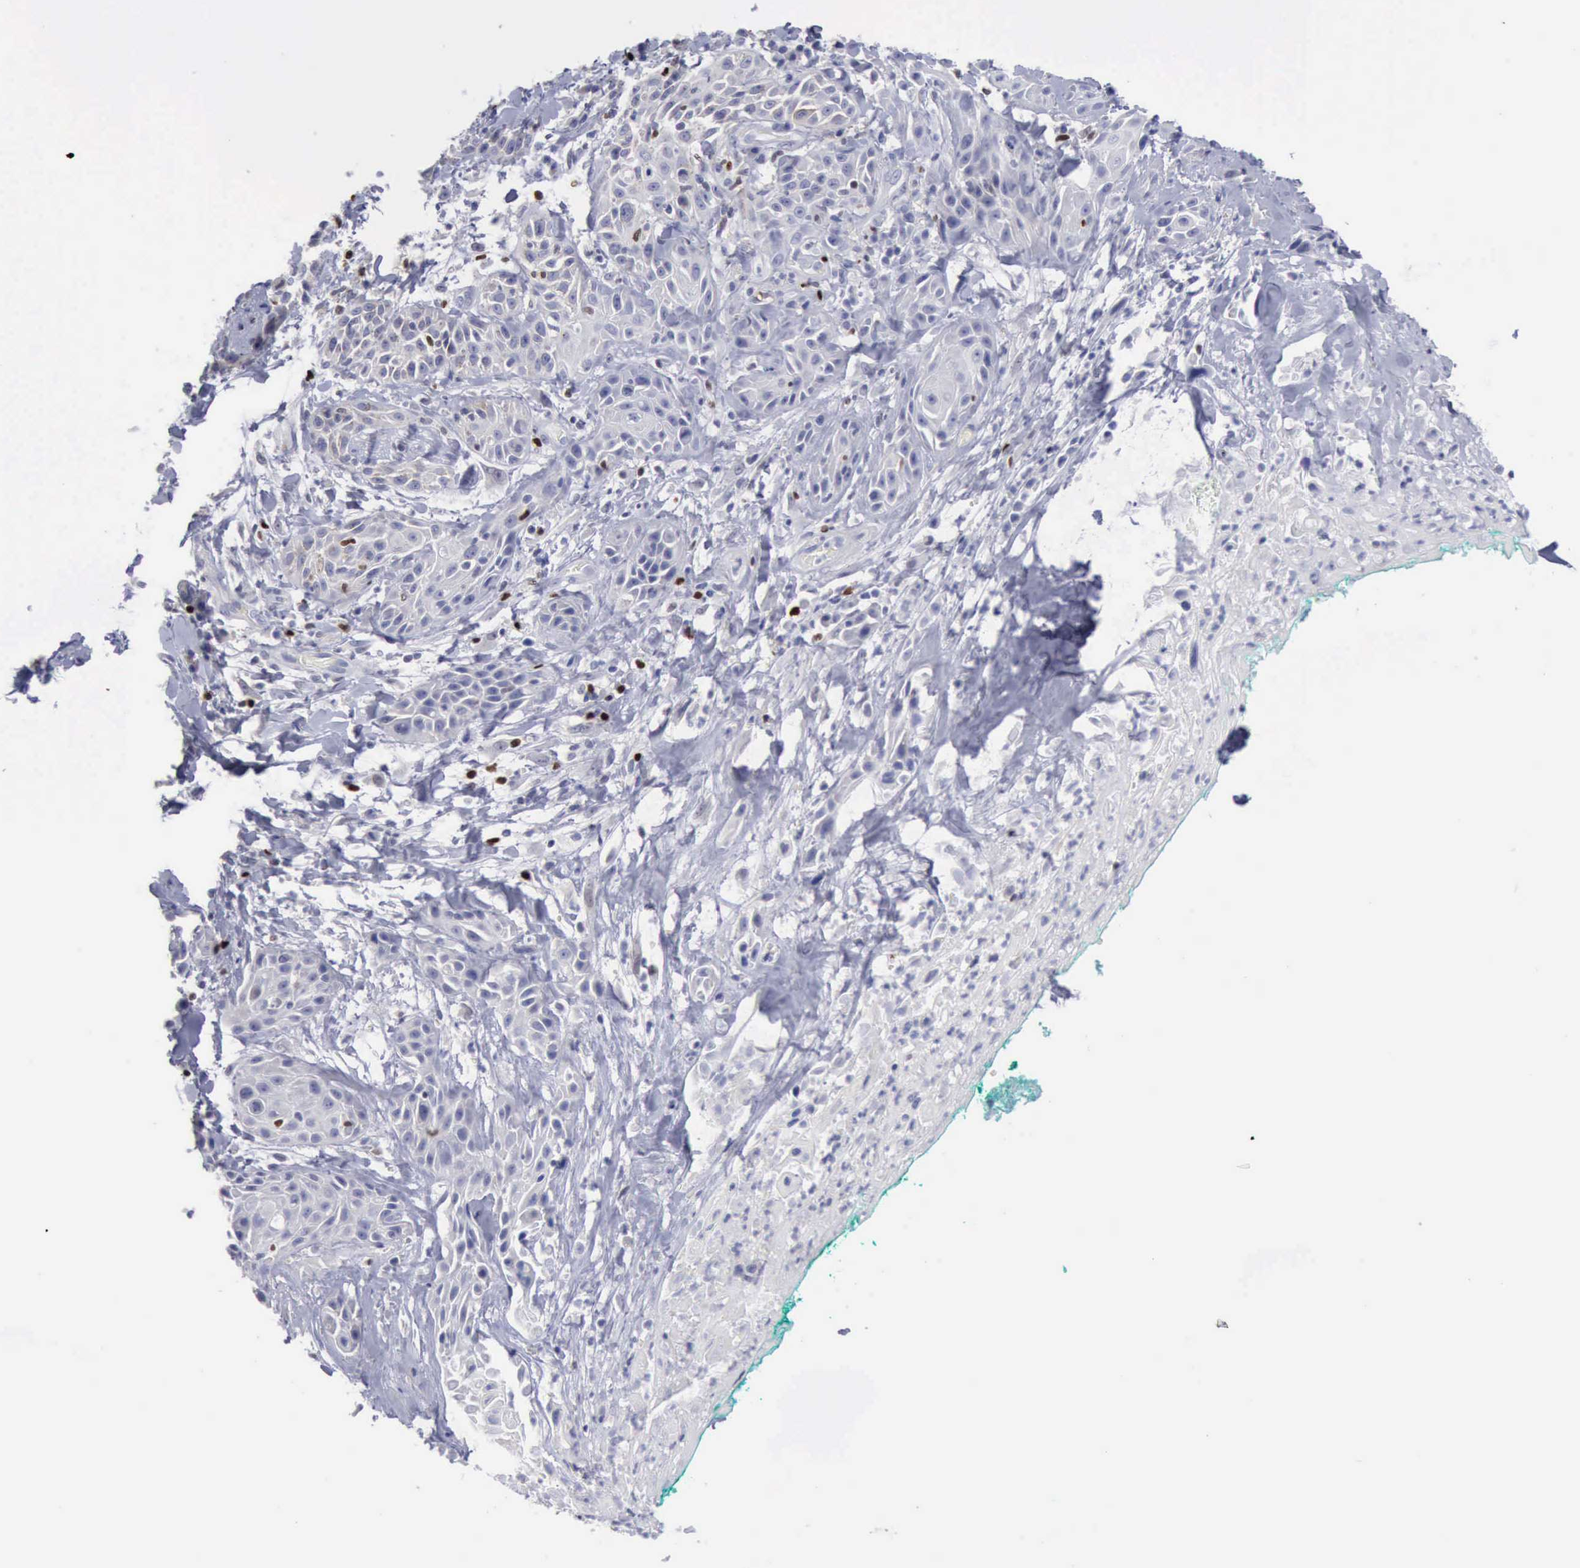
{"staining": {"intensity": "negative", "quantity": "none", "location": "none"}, "tissue": "skin cancer", "cell_type": "Tumor cells", "image_type": "cancer", "snomed": [{"axis": "morphology", "description": "Squamous cell carcinoma, NOS"}, {"axis": "topography", "description": "Skin"}, {"axis": "topography", "description": "Anal"}], "caption": "High power microscopy micrograph of an immunohistochemistry (IHC) photomicrograph of skin cancer, revealing no significant expression in tumor cells.", "gene": "SATB2", "patient": {"sex": "male", "age": 64}}